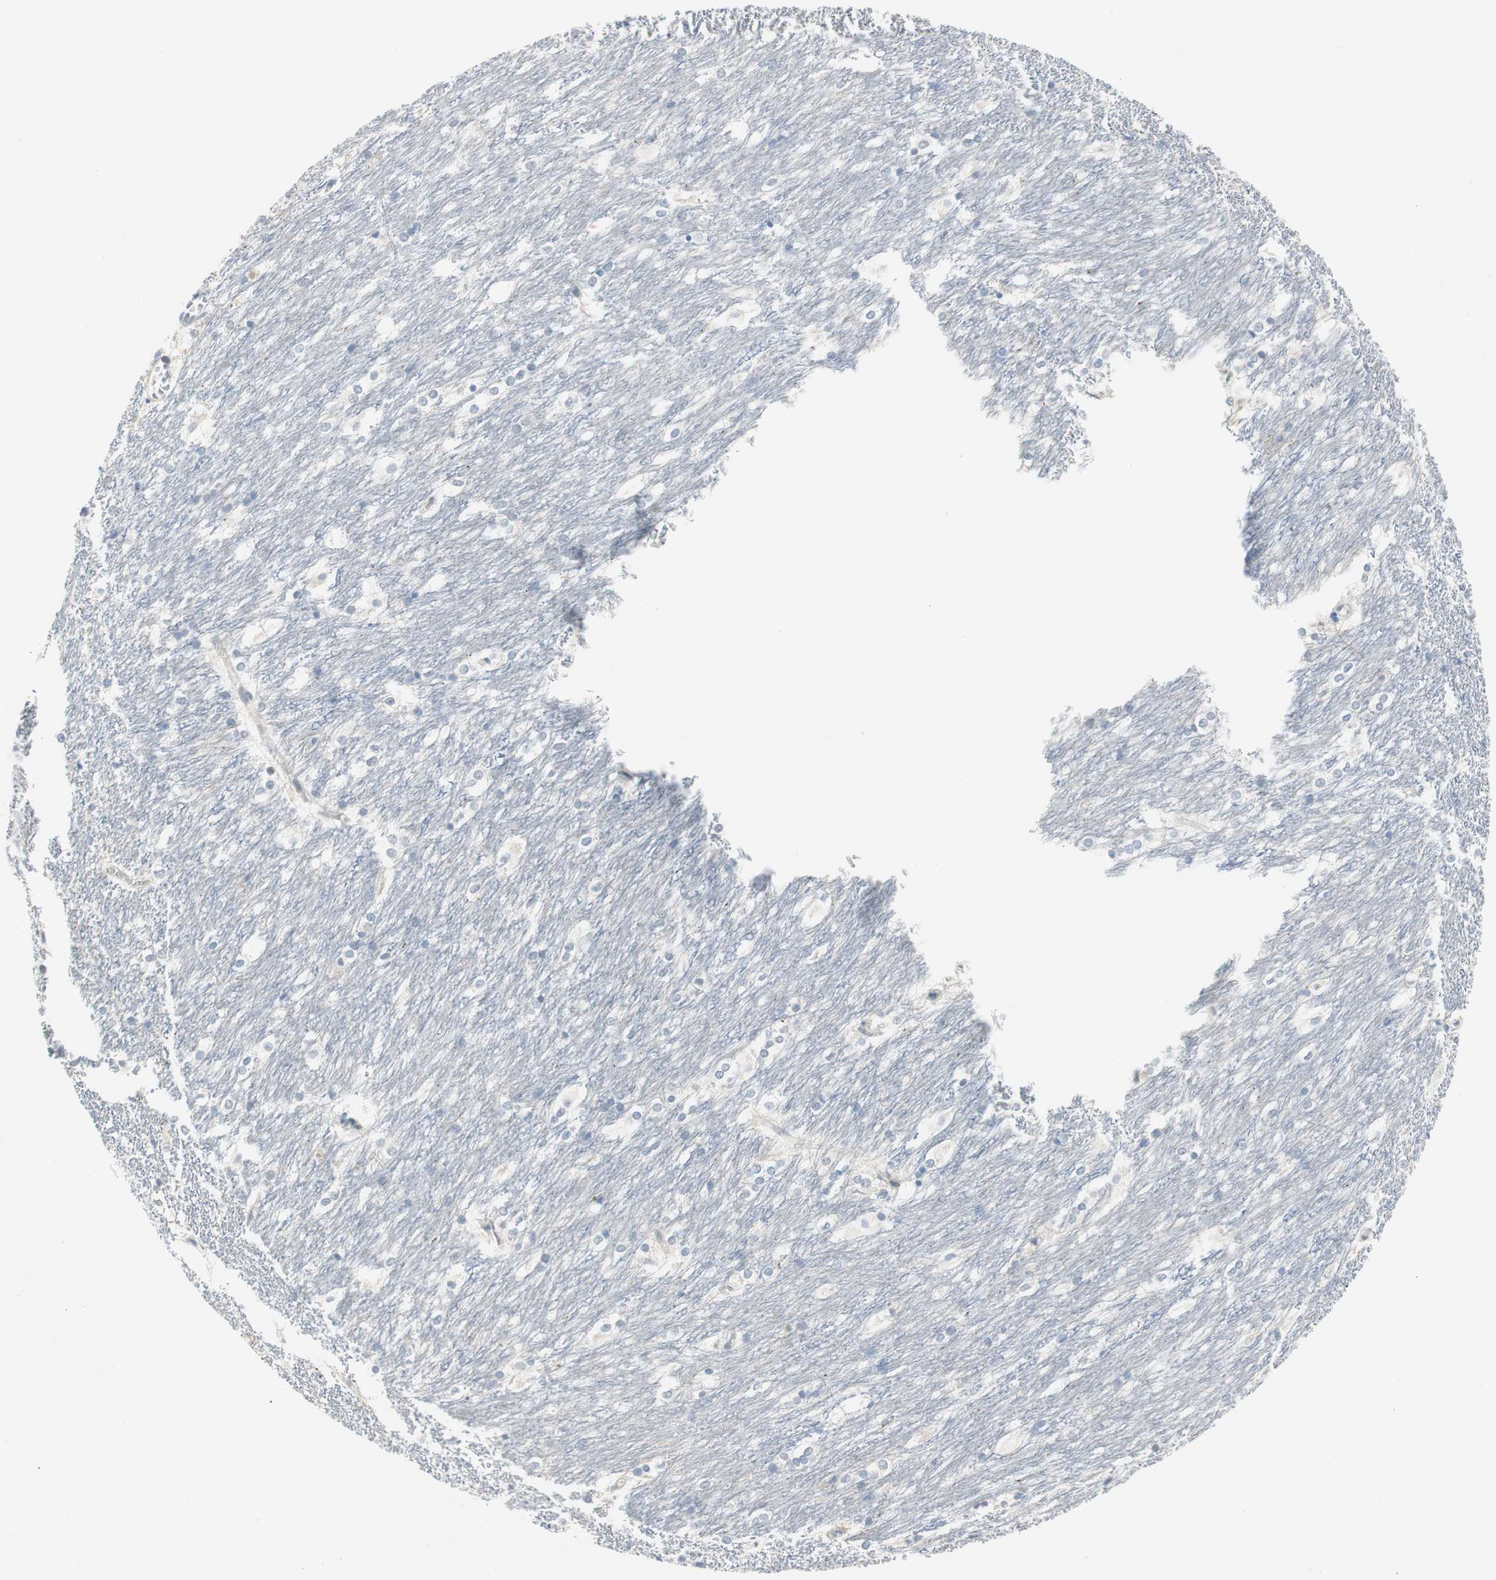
{"staining": {"intensity": "negative", "quantity": "none", "location": "none"}, "tissue": "caudate", "cell_type": "Glial cells", "image_type": "normal", "snomed": [{"axis": "morphology", "description": "Normal tissue, NOS"}, {"axis": "topography", "description": "Lateral ventricle wall"}], "caption": "The histopathology image demonstrates no significant expression in glial cells of caudate. The staining is performed using DAB brown chromogen with nuclei counter-stained in using hematoxylin.", "gene": "SPINK4", "patient": {"sex": "female", "age": 19}}